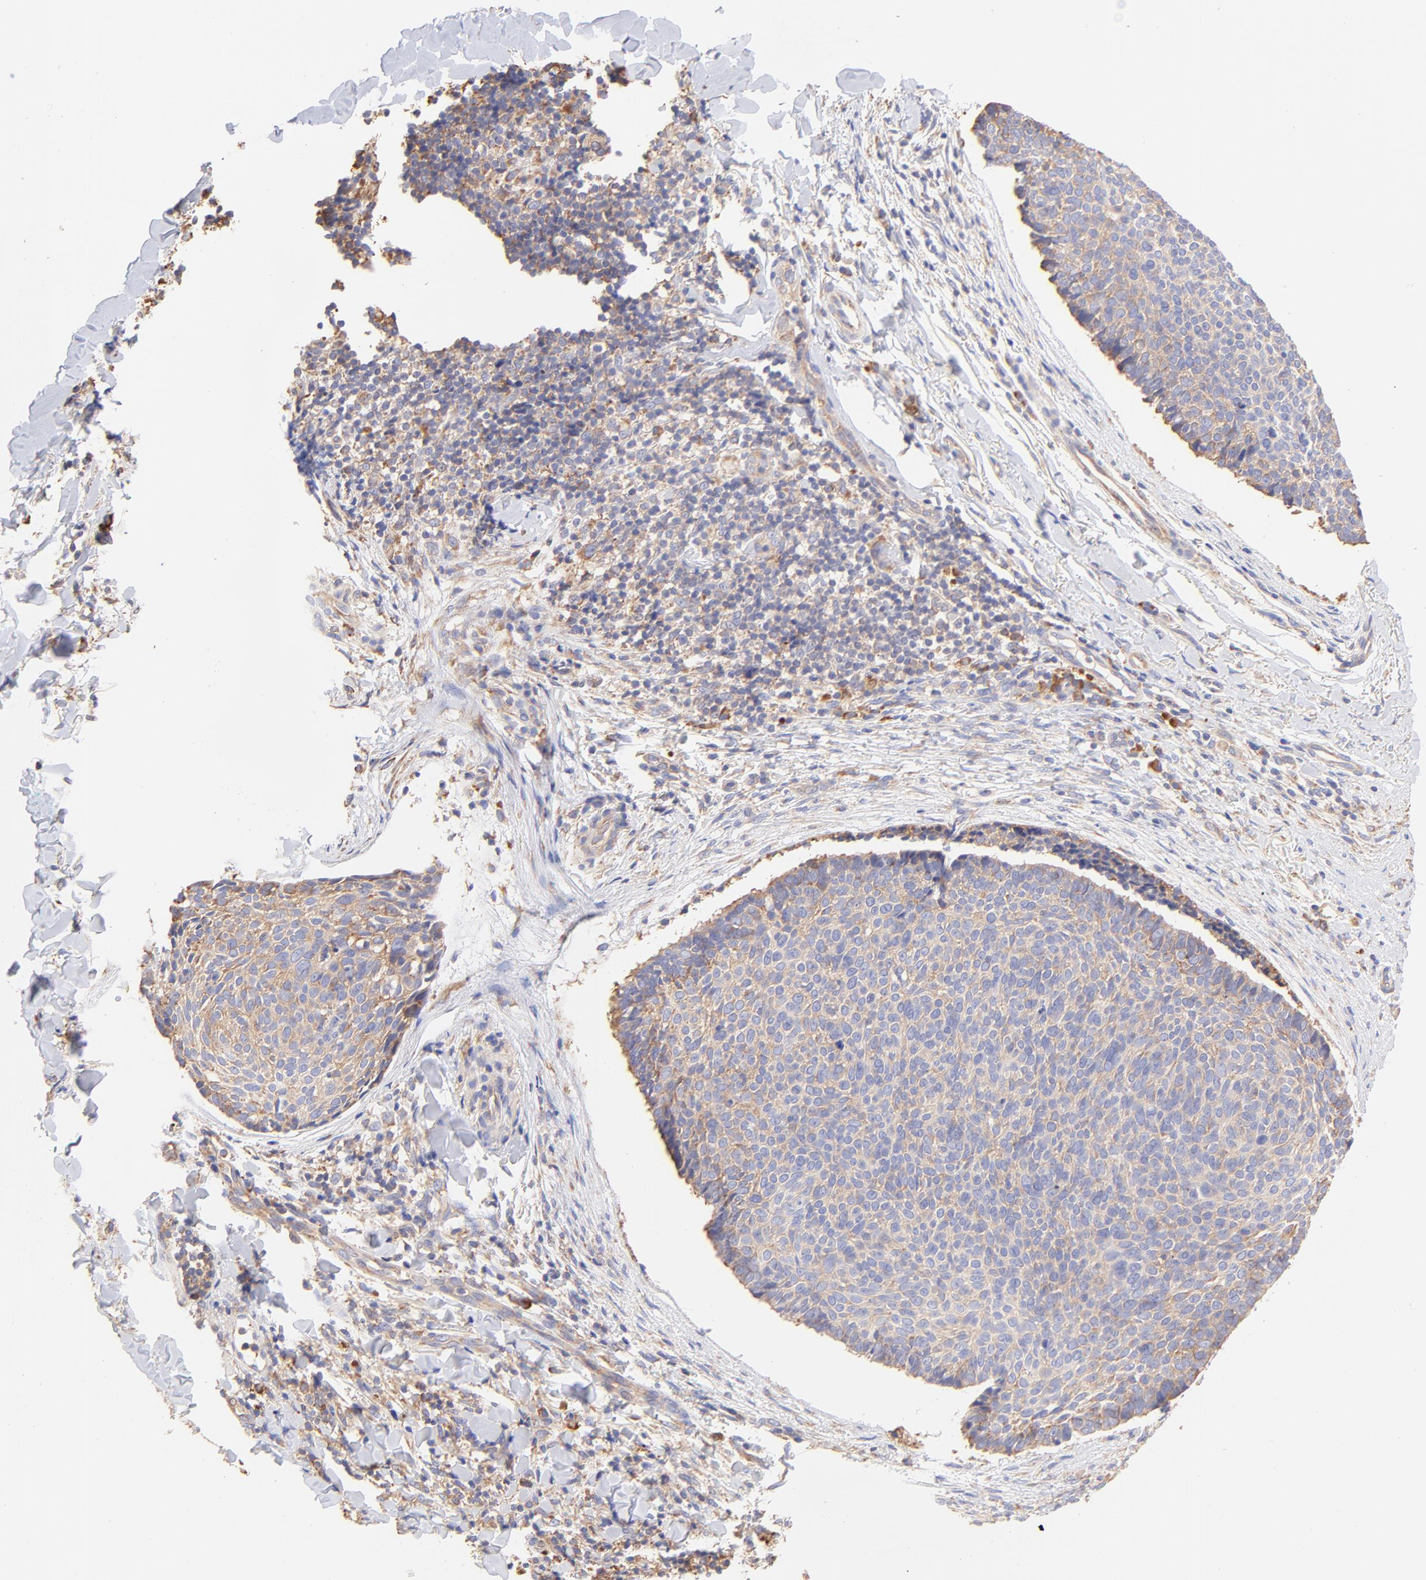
{"staining": {"intensity": "moderate", "quantity": "25%-75%", "location": "cytoplasmic/membranous"}, "tissue": "skin cancer", "cell_type": "Tumor cells", "image_type": "cancer", "snomed": [{"axis": "morphology", "description": "Normal tissue, NOS"}, {"axis": "morphology", "description": "Basal cell carcinoma"}, {"axis": "topography", "description": "Skin"}], "caption": "Human skin cancer (basal cell carcinoma) stained with a protein marker demonstrates moderate staining in tumor cells.", "gene": "RPL30", "patient": {"sex": "female", "age": 57}}